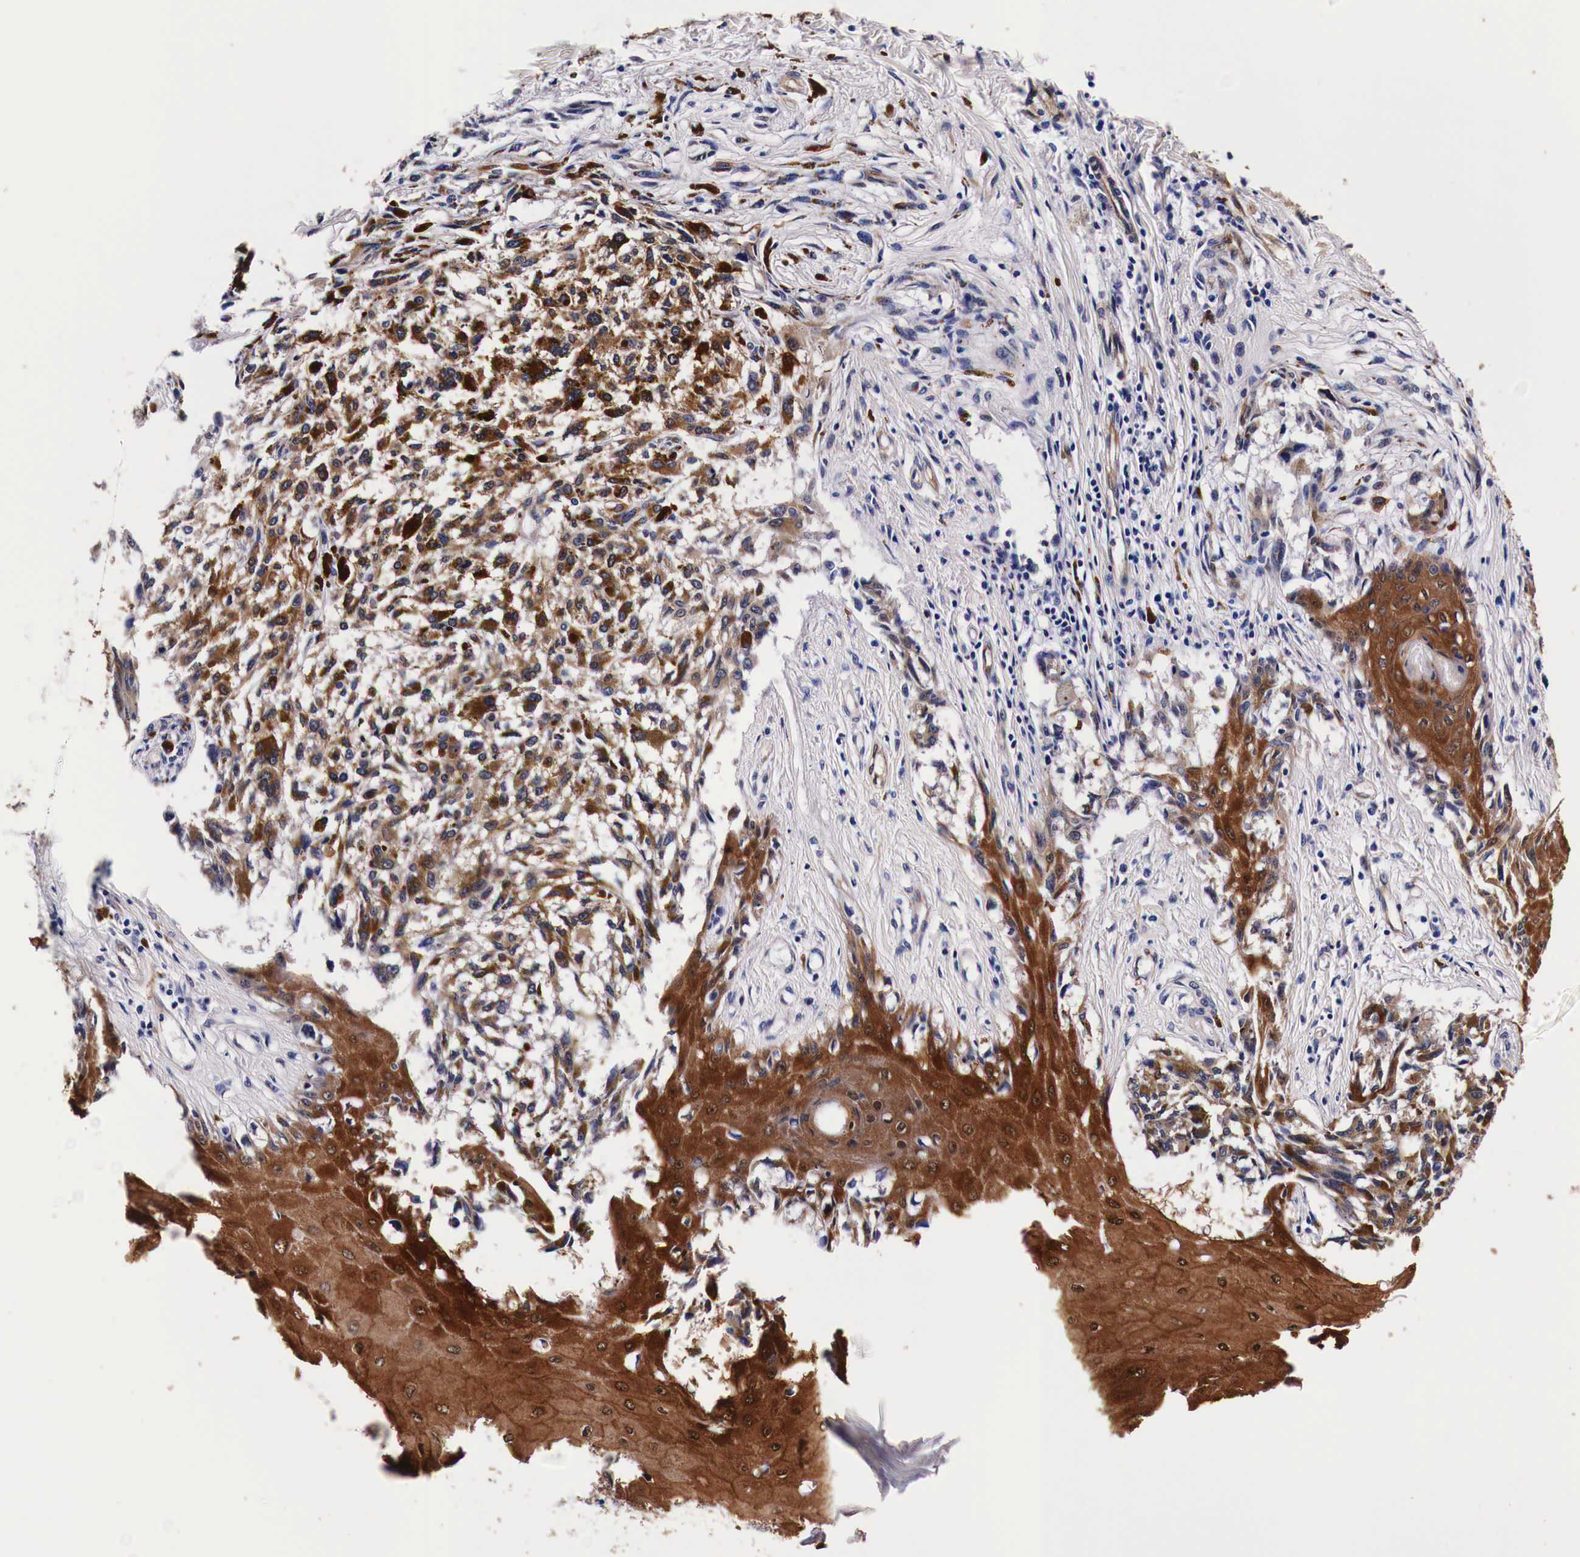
{"staining": {"intensity": "strong", "quantity": "25%-75%", "location": "cytoplasmic/membranous"}, "tissue": "melanoma", "cell_type": "Tumor cells", "image_type": "cancer", "snomed": [{"axis": "morphology", "description": "Malignant melanoma, NOS"}, {"axis": "topography", "description": "Skin"}], "caption": "About 25%-75% of tumor cells in human melanoma demonstrate strong cytoplasmic/membranous protein expression as visualized by brown immunohistochemical staining.", "gene": "HSPB1", "patient": {"sex": "female", "age": 82}}